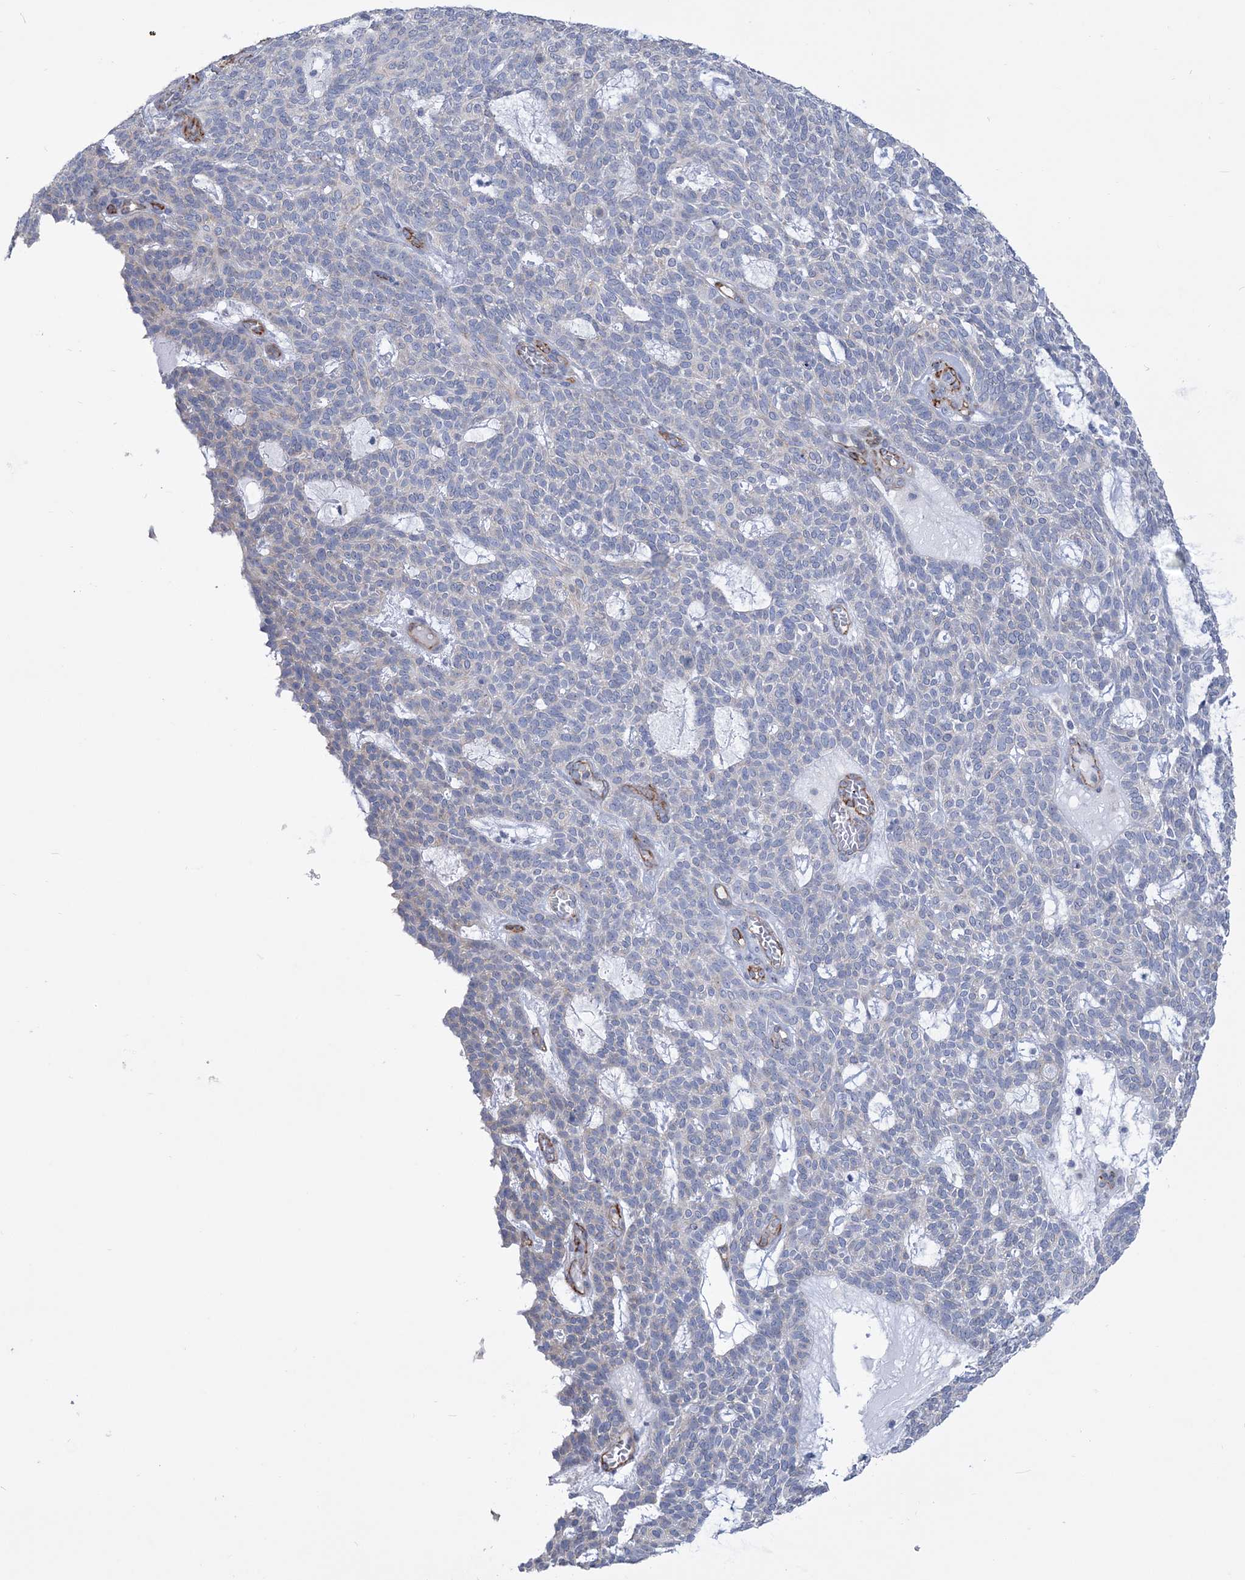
{"staining": {"intensity": "moderate", "quantity": "<25%", "location": "cytoplasmic/membranous,nuclear"}, "tissue": "skin cancer", "cell_type": "Tumor cells", "image_type": "cancer", "snomed": [{"axis": "morphology", "description": "Squamous cell carcinoma, NOS"}, {"axis": "topography", "description": "Skin"}], "caption": "Immunohistochemical staining of human skin cancer (squamous cell carcinoma) displays low levels of moderate cytoplasmic/membranous and nuclear protein staining in about <25% of tumor cells. The protein of interest is stained brown, and the nuclei are stained in blue (DAB (3,3'-diaminobenzidine) IHC with brightfield microscopy, high magnification).", "gene": "RAB11FIP5", "patient": {"sex": "female", "age": 90}}